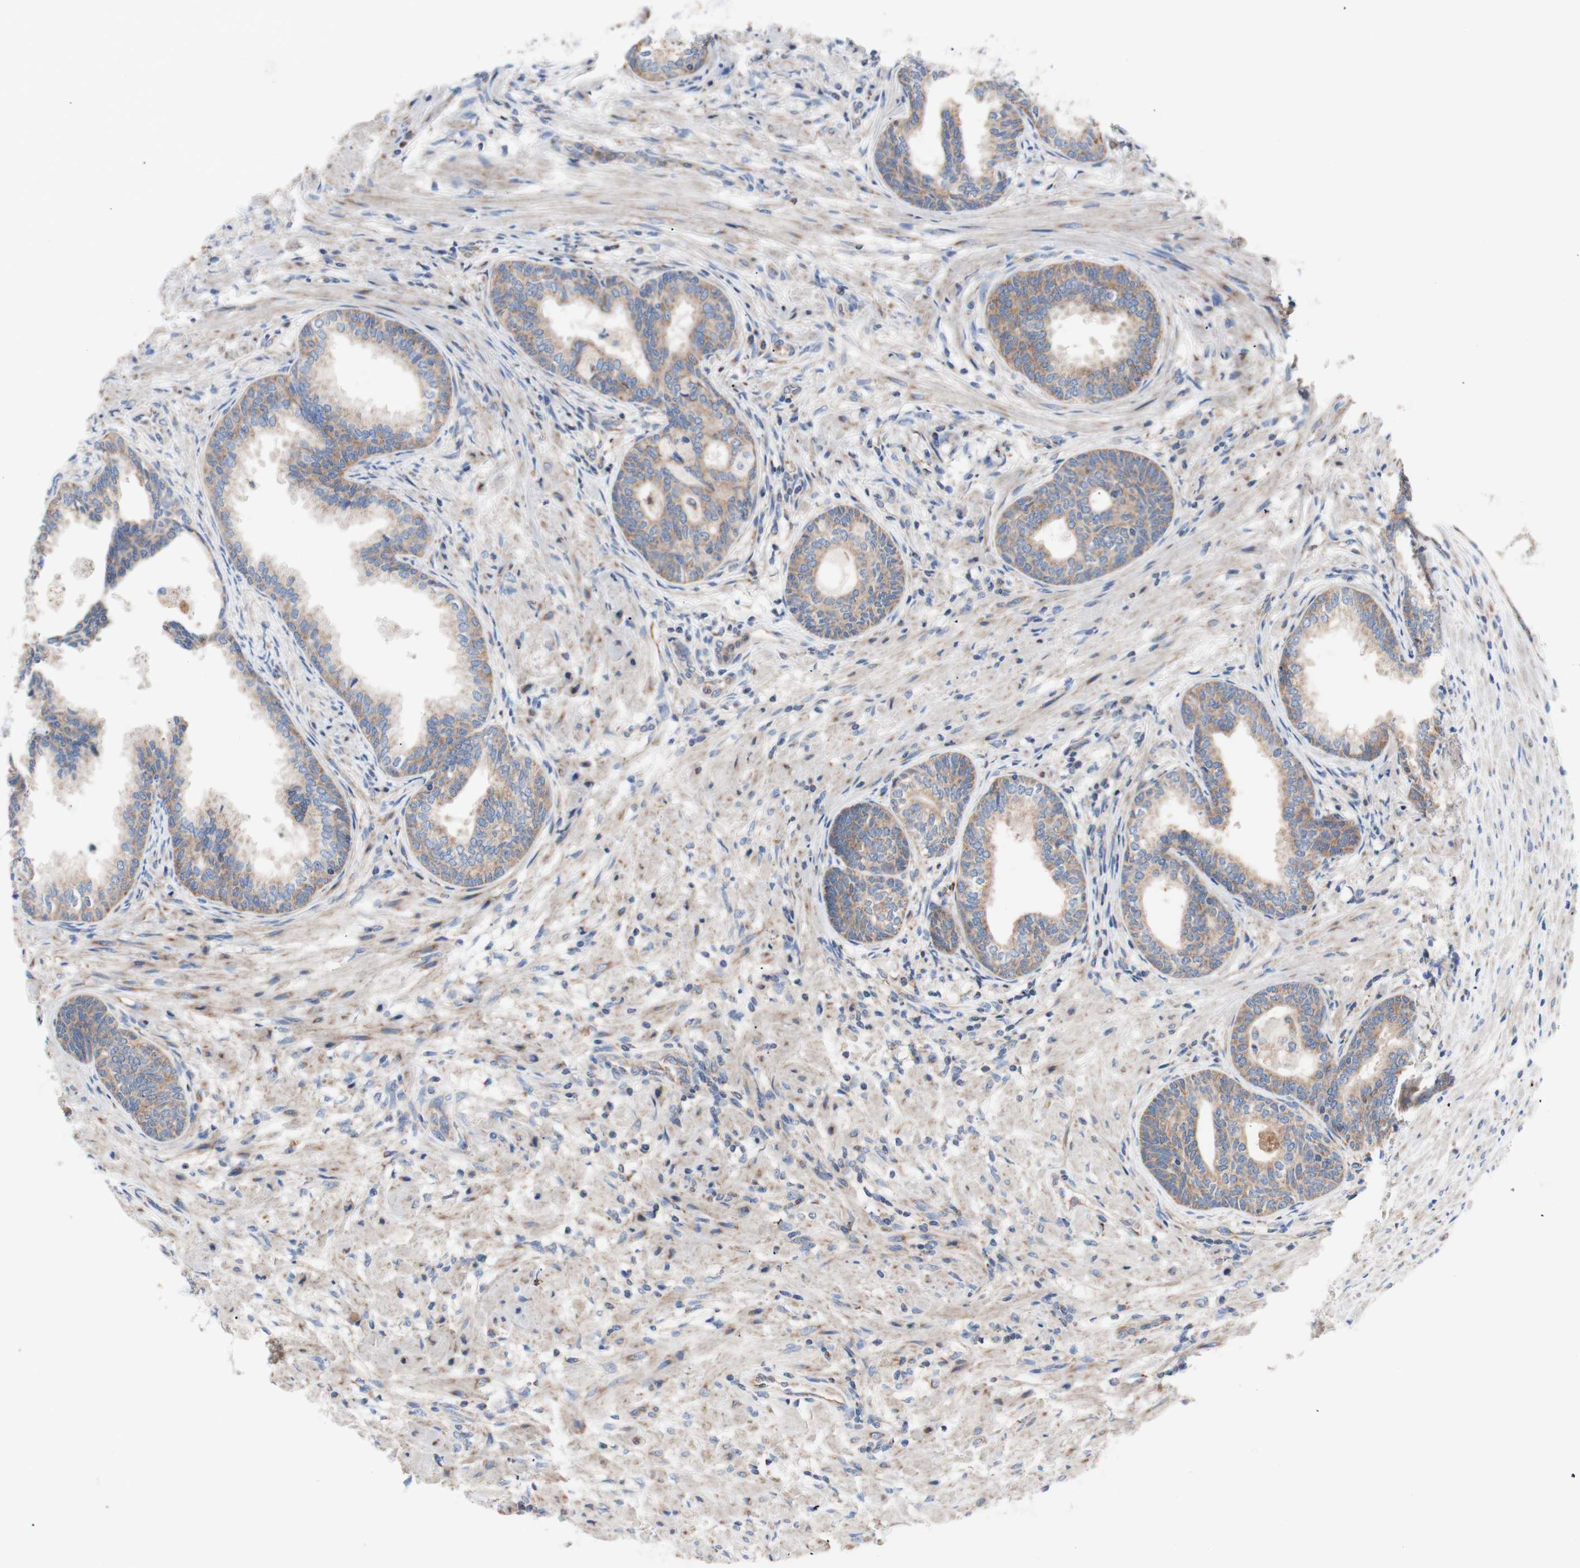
{"staining": {"intensity": "moderate", "quantity": "25%-75%", "location": "cytoplasmic/membranous"}, "tissue": "prostate", "cell_type": "Glandular cells", "image_type": "normal", "snomed": [{"axis": "morphology", "description": "Normal tissue, NOS"}, {"axis": "topography", "description": "Prostate"}], "caption": "A brown stain shows moderate cytoplasmic/membranous positivity of a protein in glandular cells of unremarkable prostate. The staining was performed using DAB (3,3'-diaminobenzidine) to visualize the protein expression in brown, while the nuclei were stained in blue with hematoxylin (Magnification: 20x).", "gene": "FMR1", "patient": {"sex": "male", "age": 76}}